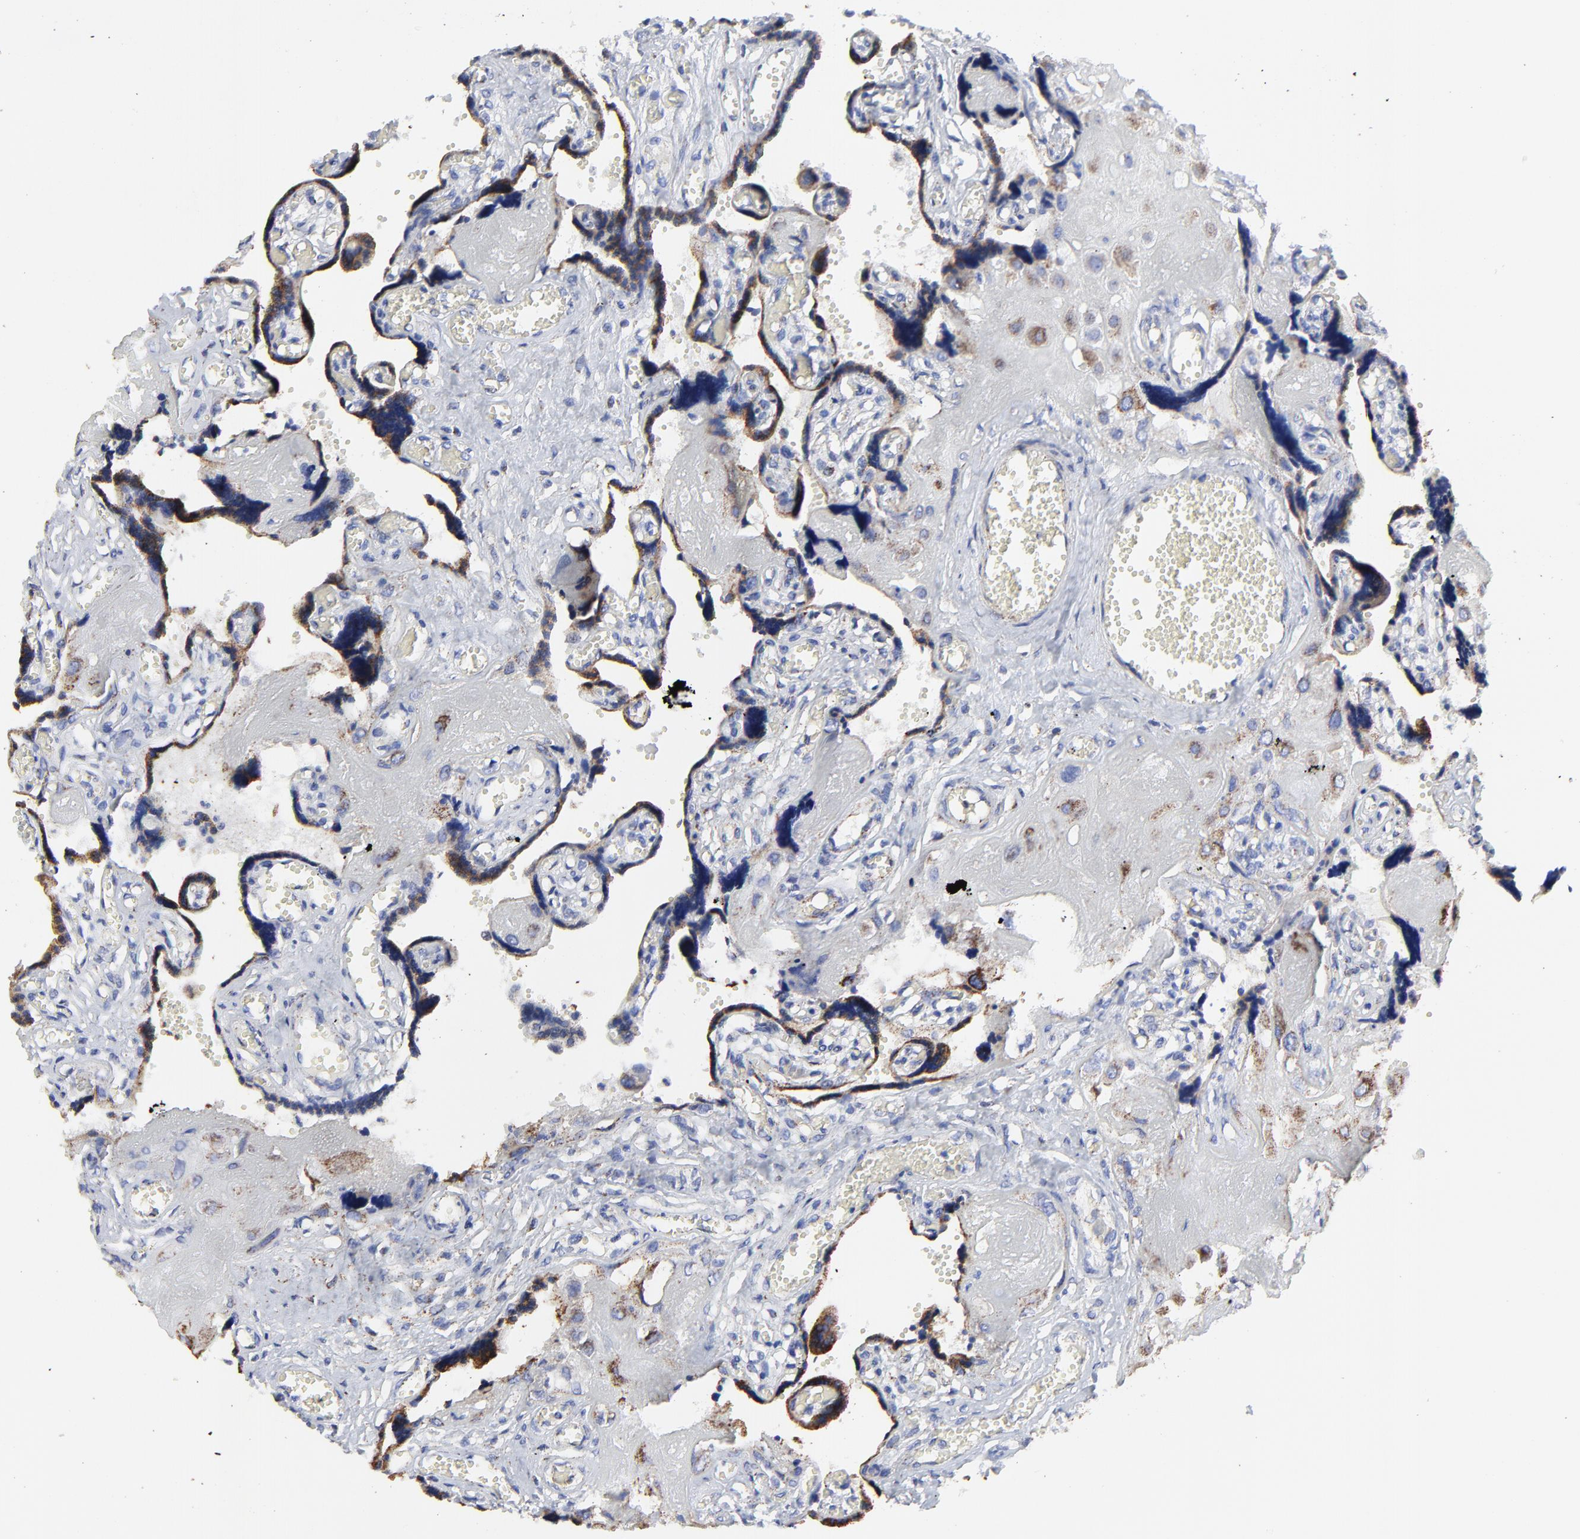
{"staining": {"intensity": "moderate", "quantity": ">75%", "location": "cytoplasmic/membranous"}, "tissue": "placenta", "cell_type": "Decidual cells", "image_type": "normal", "snomed": [{"axis": "morphology", "description": "Normal tissue, NOS"}, {"axis": "morphology", "description": "Degeneration, NOS"}, {"axis": "topography", "description": "Placenta"}], "caption": "Immunohistochemistry (DAB (3,3'-diaminobenzidine)) staining of normal placenta shows moderate cytoplasmic/membranous protein expression in approximately >75% of decidual cells. (DAB IHC with brightfield microscopy, high magnification).", "gene": "PINK1", "patient": {"sex": "female", "age": 35}}